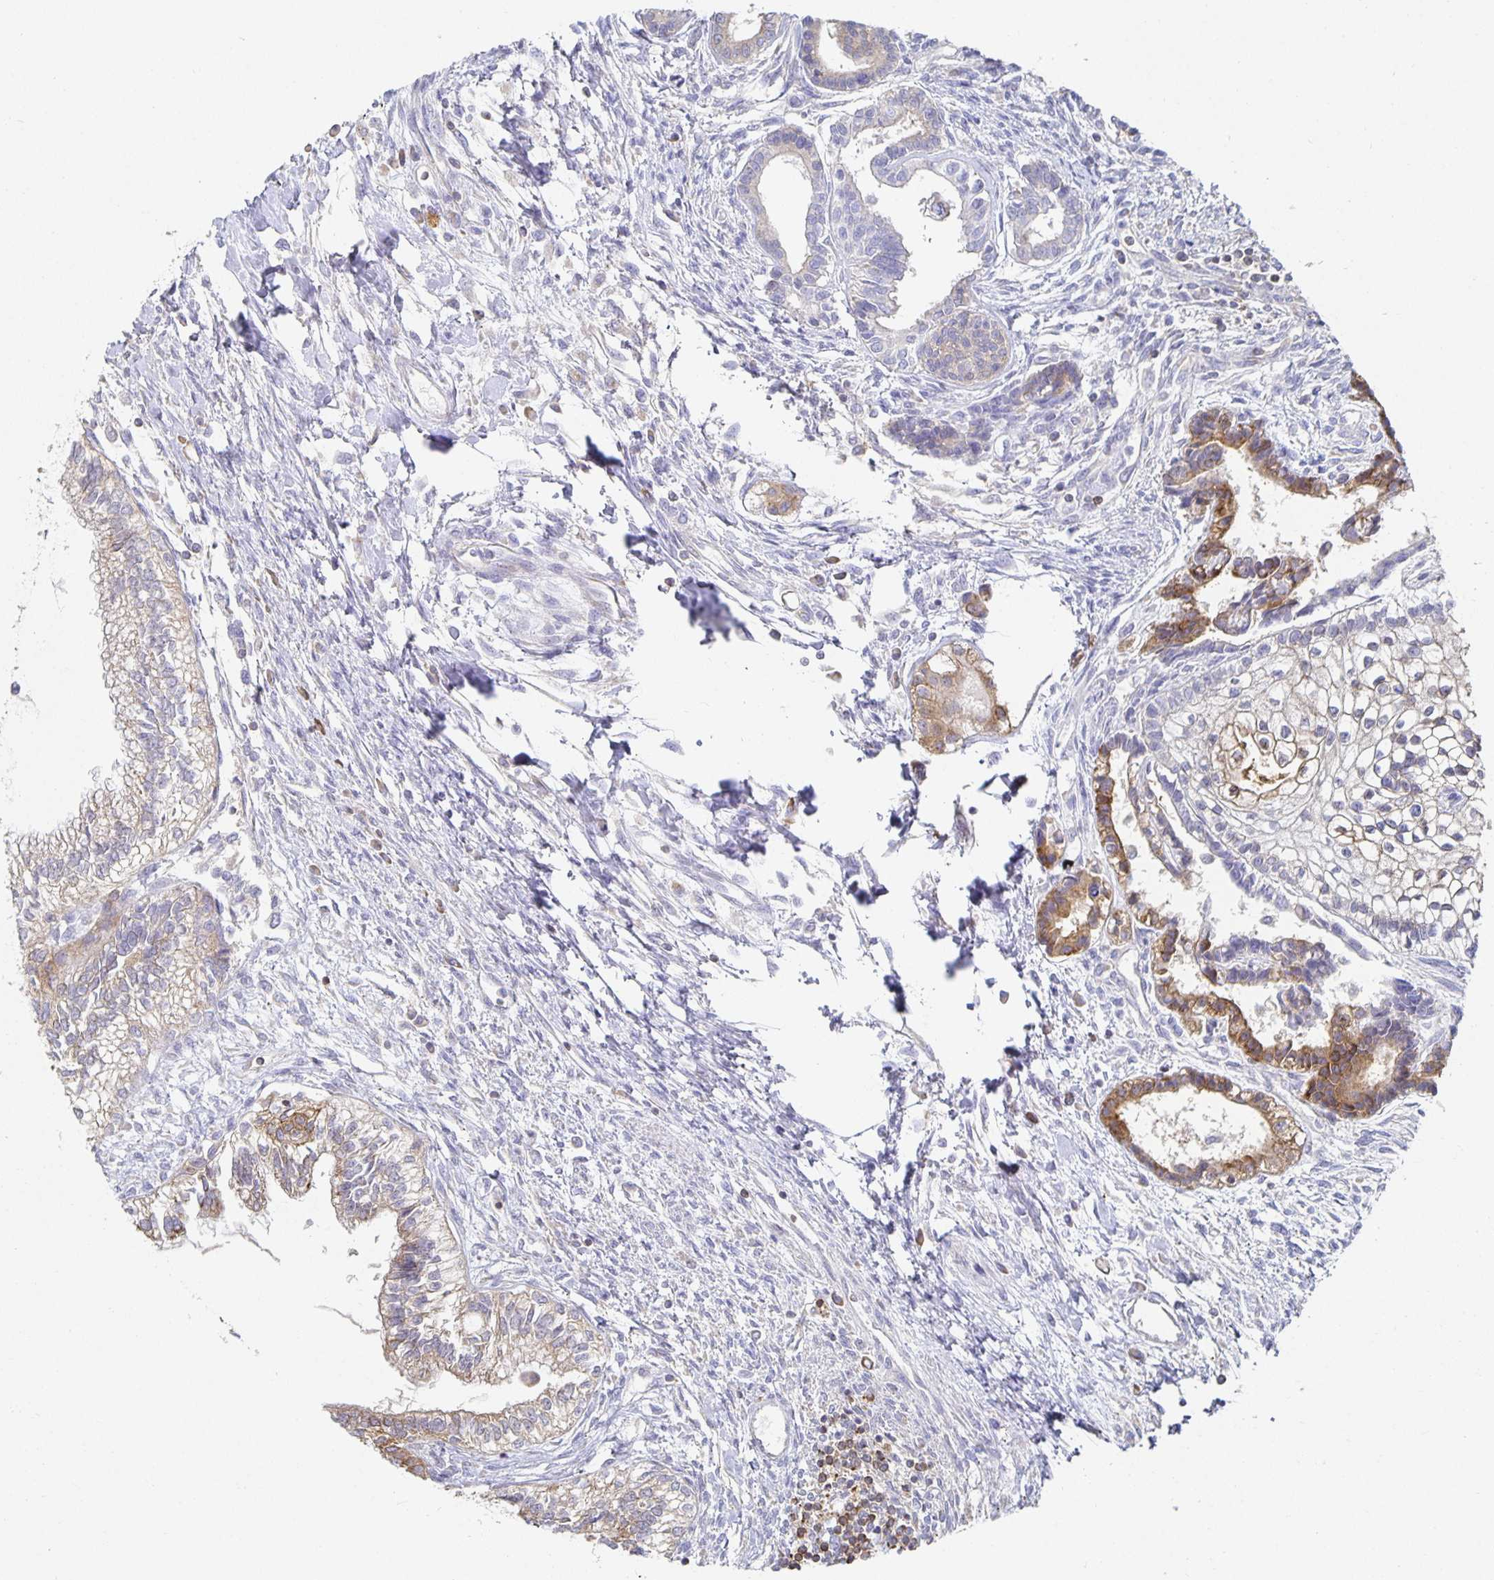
{"staining": {"intensity": "moderate", "quantity": "25%-75%", "location": "cytoplasmic/membranous"}, "tissue": "testis cancer", "cell_type": "Tumor cells", "image_type": "cancer", "snomed": [{"axis": "morphology", "description": "Carcinoma, Embryonal, NOS"}, {"axis": "topography", "description": "Testis"}], "caption": "Moderate cytoplasmic/membranous positivity is identified in approximately 25%-75% of tumor cells in embryonal carcinoma (testis).", "gene": "NOMO1", "patient": {"sex": "male", "age": 37}}